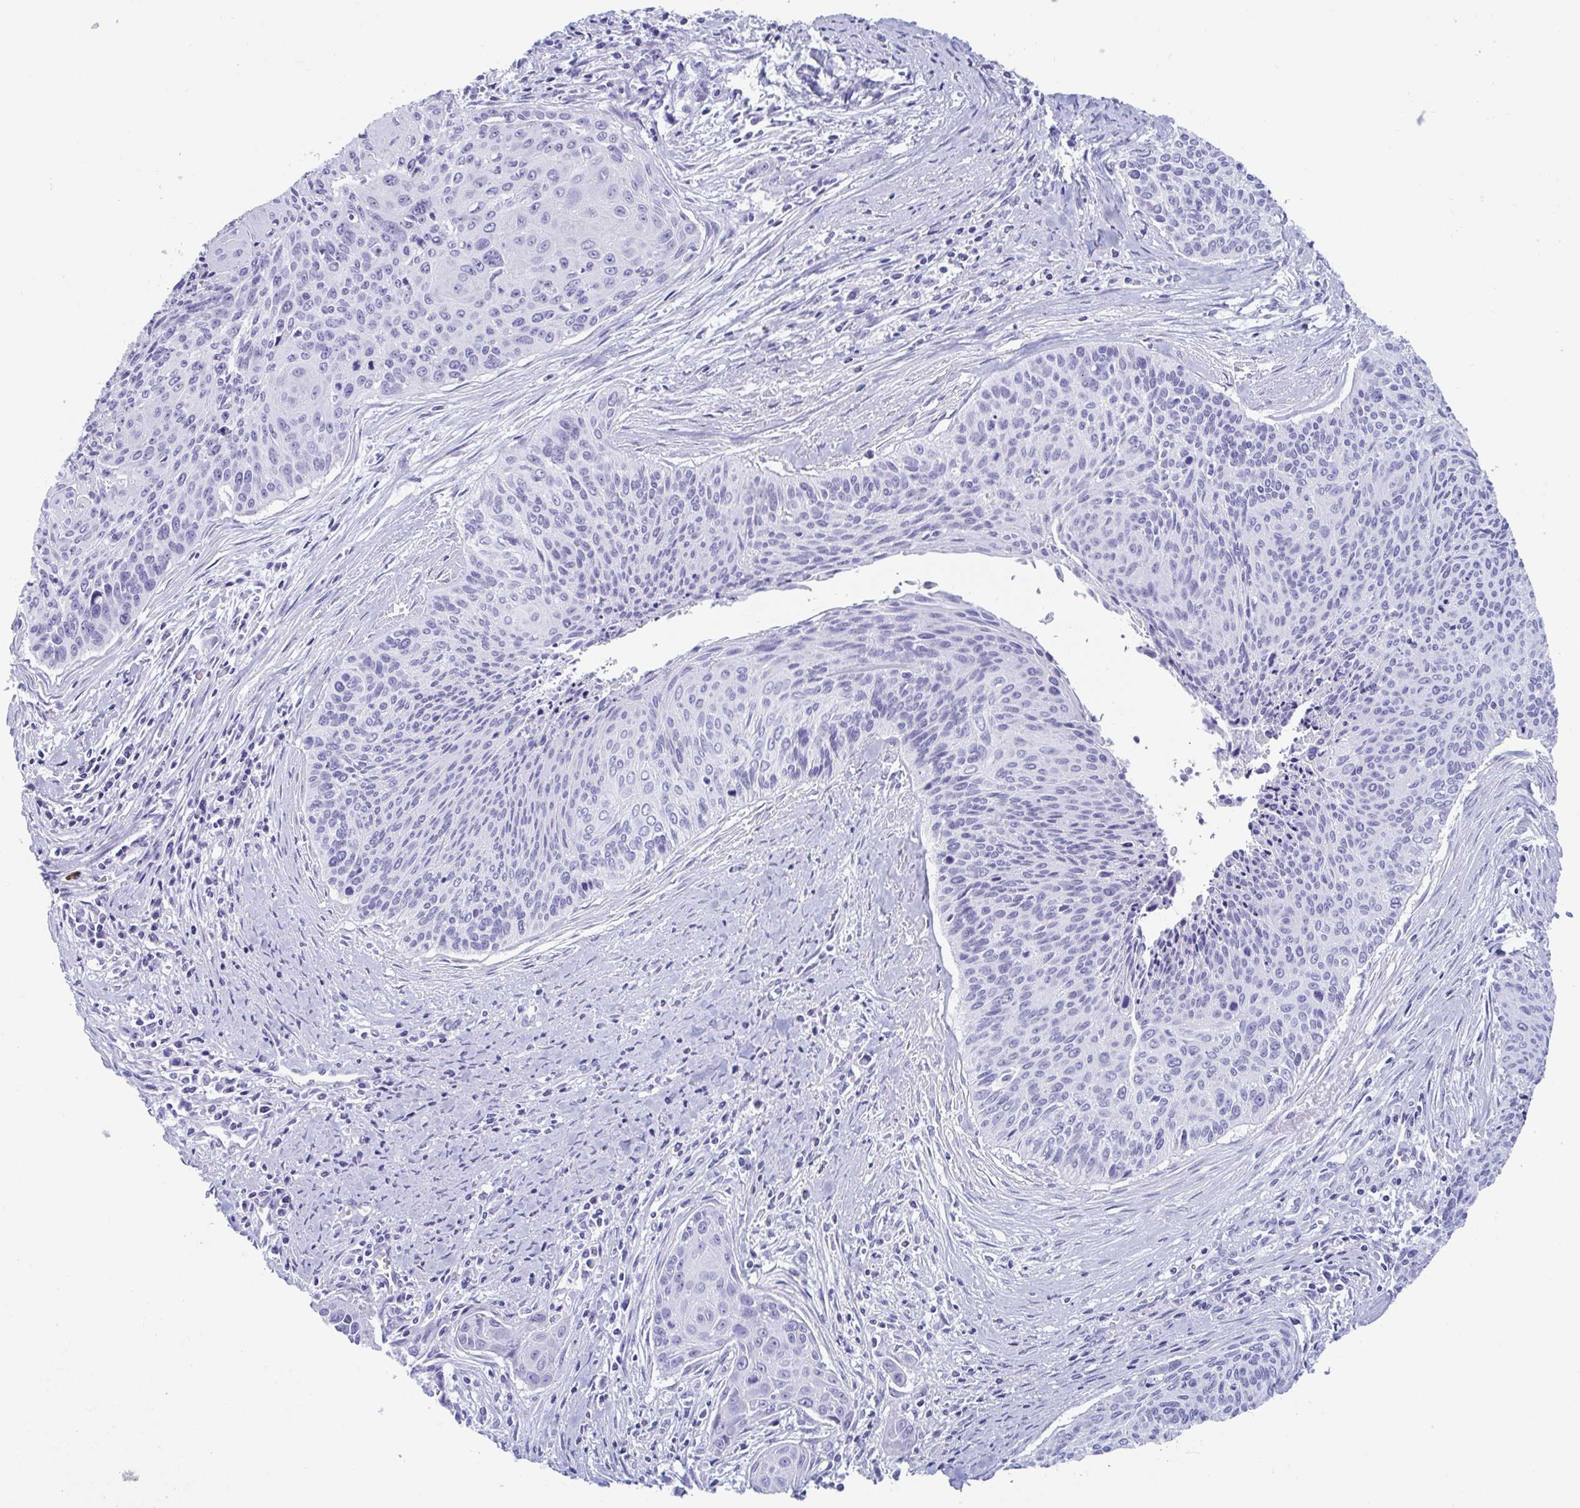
{"staining": {"intensity": "negative", "quantity": "none", "location": "none"}, "tissue": "cervical cancer", "cell_type": "Tumor cells", "image_type": "cancer", "snomed": [{"axis": "morphology", "description": "Squamous cell carcinoma, NOS"}, {"axis": "topography", "description": "Cervix"}], "caption": "DAB immunohistochemical staining of human cervical cancer (squamous cell carcinoma) displays no significant staining in tumor cells. (DAB (3,3'-diaminobenzidine) IHC, high magnification).", "gene": "GKN2", "patient": {"sex": "female", "age": 55}}